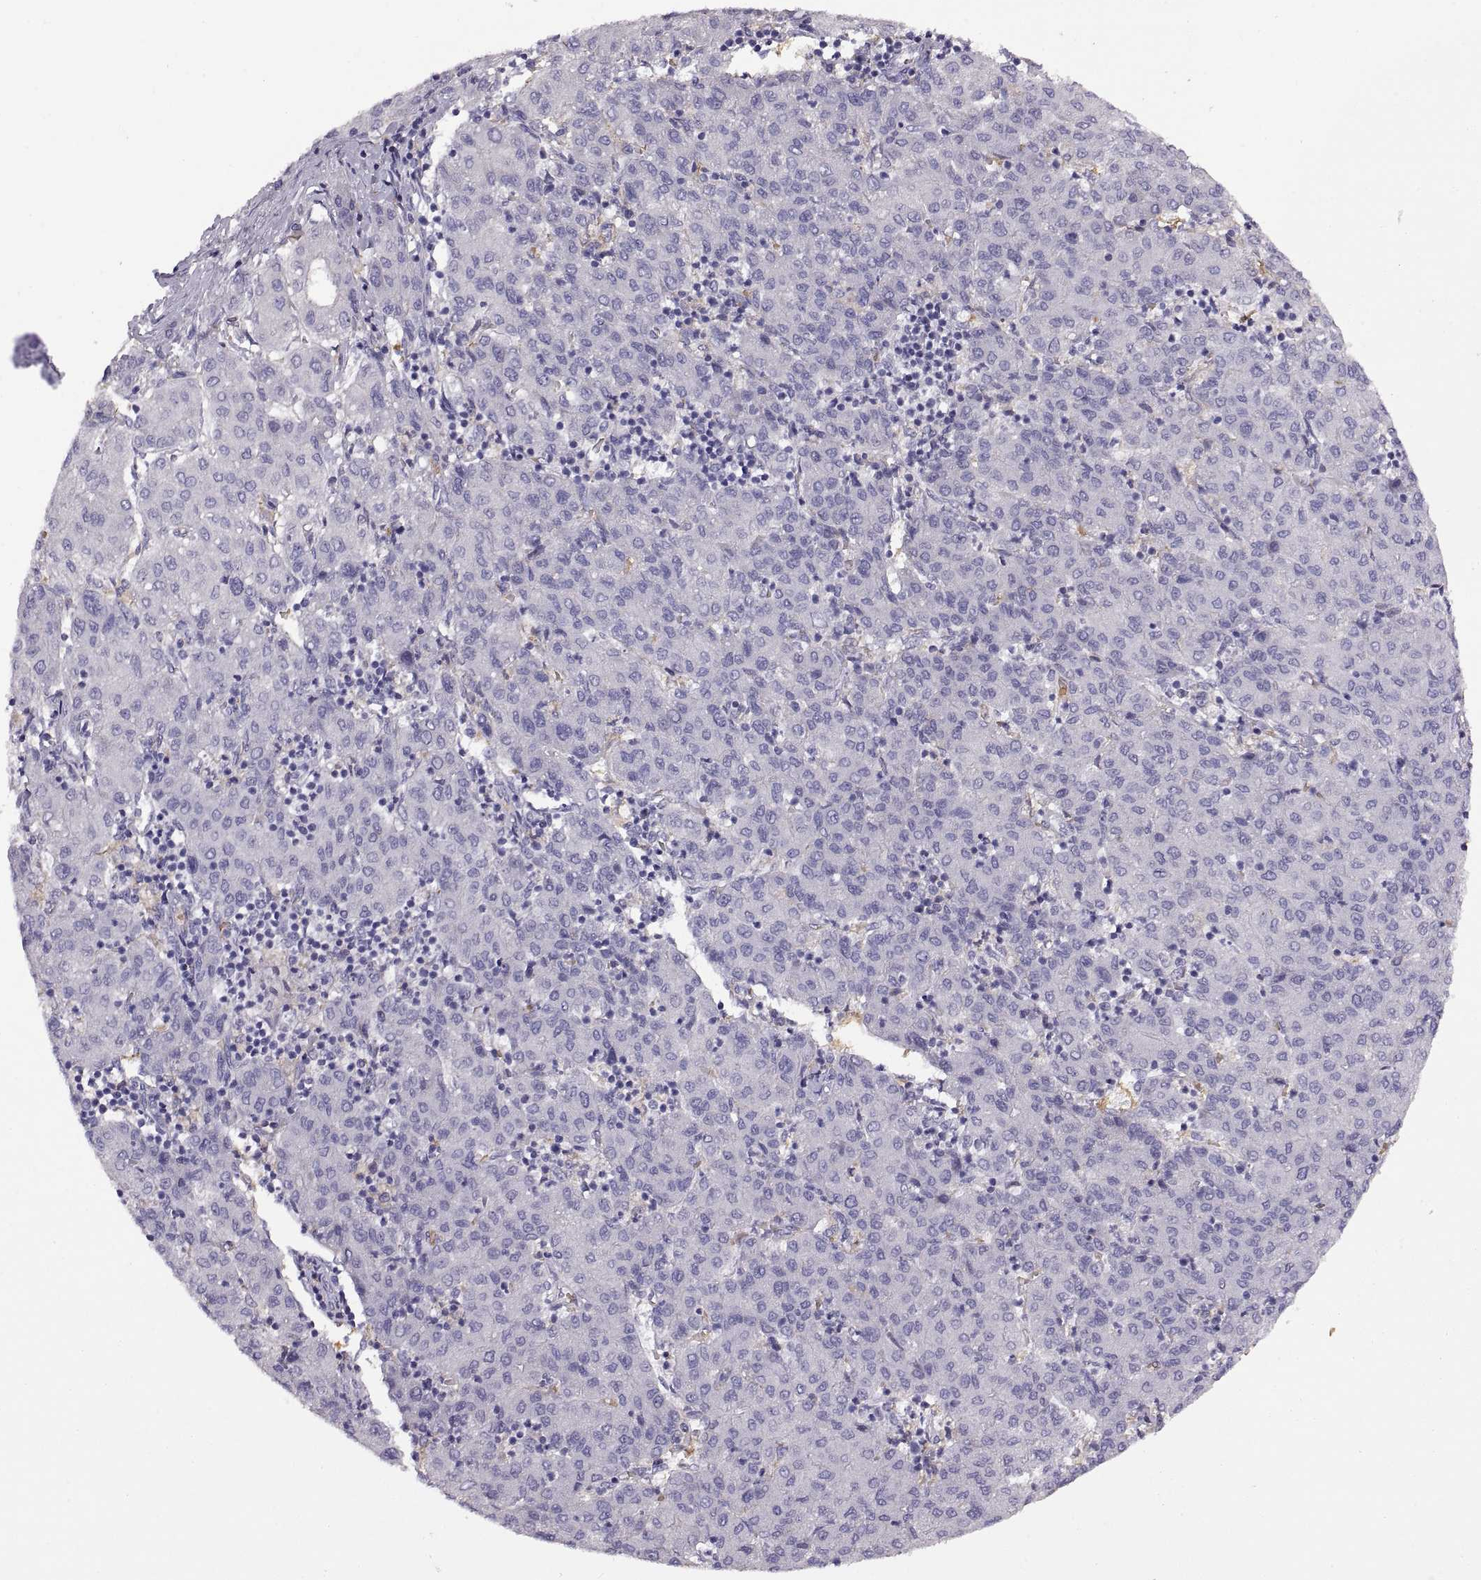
{"staining": {"intensity": "negative", "quantity": "none", "location": "none"}, "tissue": "liver cancer", "cell_type": "Tumor cells", "image_type": "cancer", "snomed": [{"axis": "morphology", "description": "Carcinoma, Hepatocellular, NOS"}, {"axis": "topography", "description": "Liver"}], "caption": "Histopathology image shows no significant protein positivity in tumor cells of liver cancer (hepatocellular carcinoma).", "gene": "MEIOC", "patient": {"sex": "male", "age": 65}}